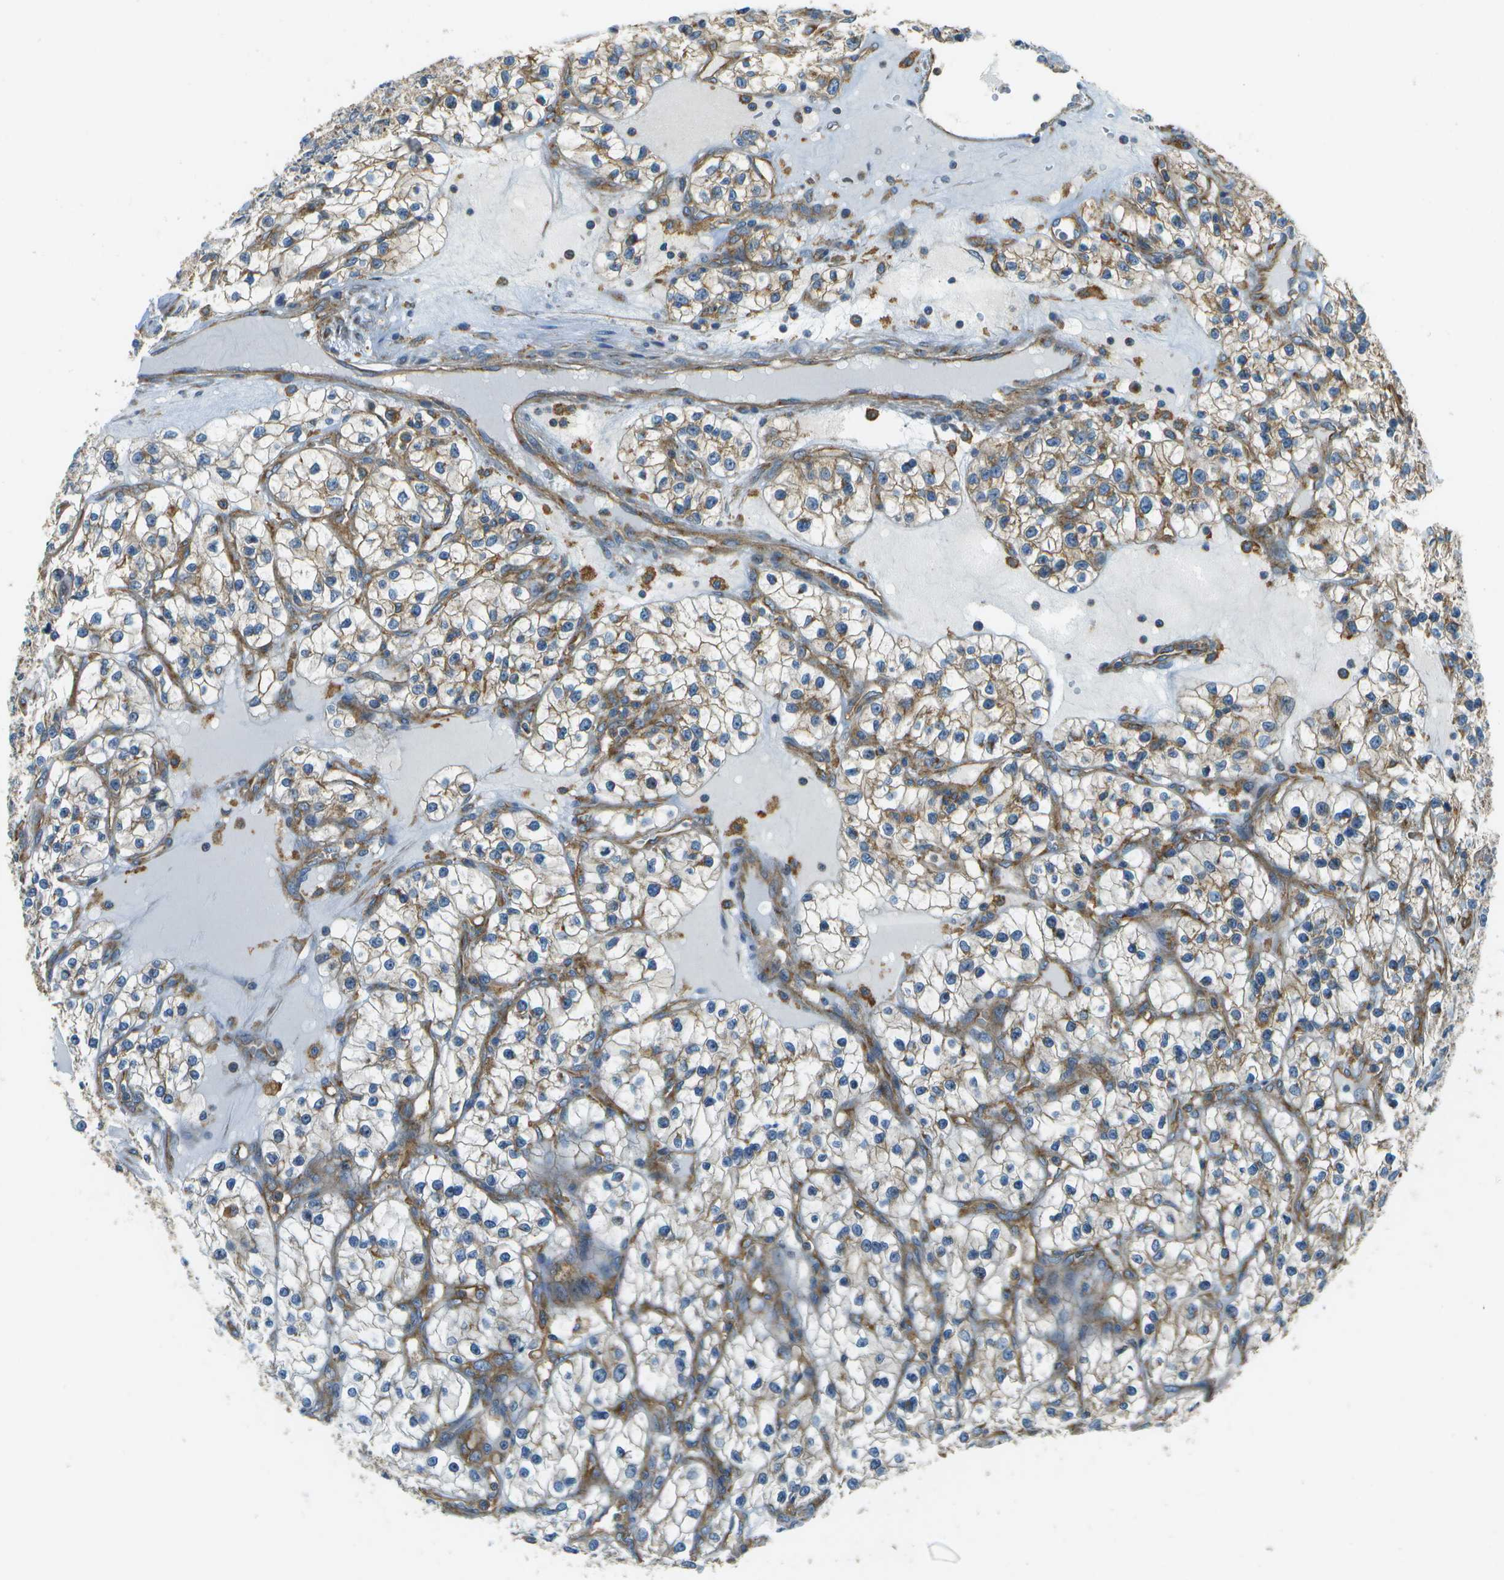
{"staining": {"intensity": "moderate", "quantity": "25%-75%", "location": "cytoplasmic/membranous"}, "tissue": "renal cancer", "cell_type": "Tumor cells", "image_type": "cancer", "snomed": [{"axis": "morphology", "description": "Adenocarcinoma, NOS"}, {"axis": "topography", "description": "Kidney"}], "caption": "There is medium levels of moderate cytoplasmic/membranous staining in tumor cells of adenocarcinoma (renal), as demonstrated by immunohistochemical staining (brown color).", "gene": "CLTC", "patient": {"sex": "female", "age": 57}}